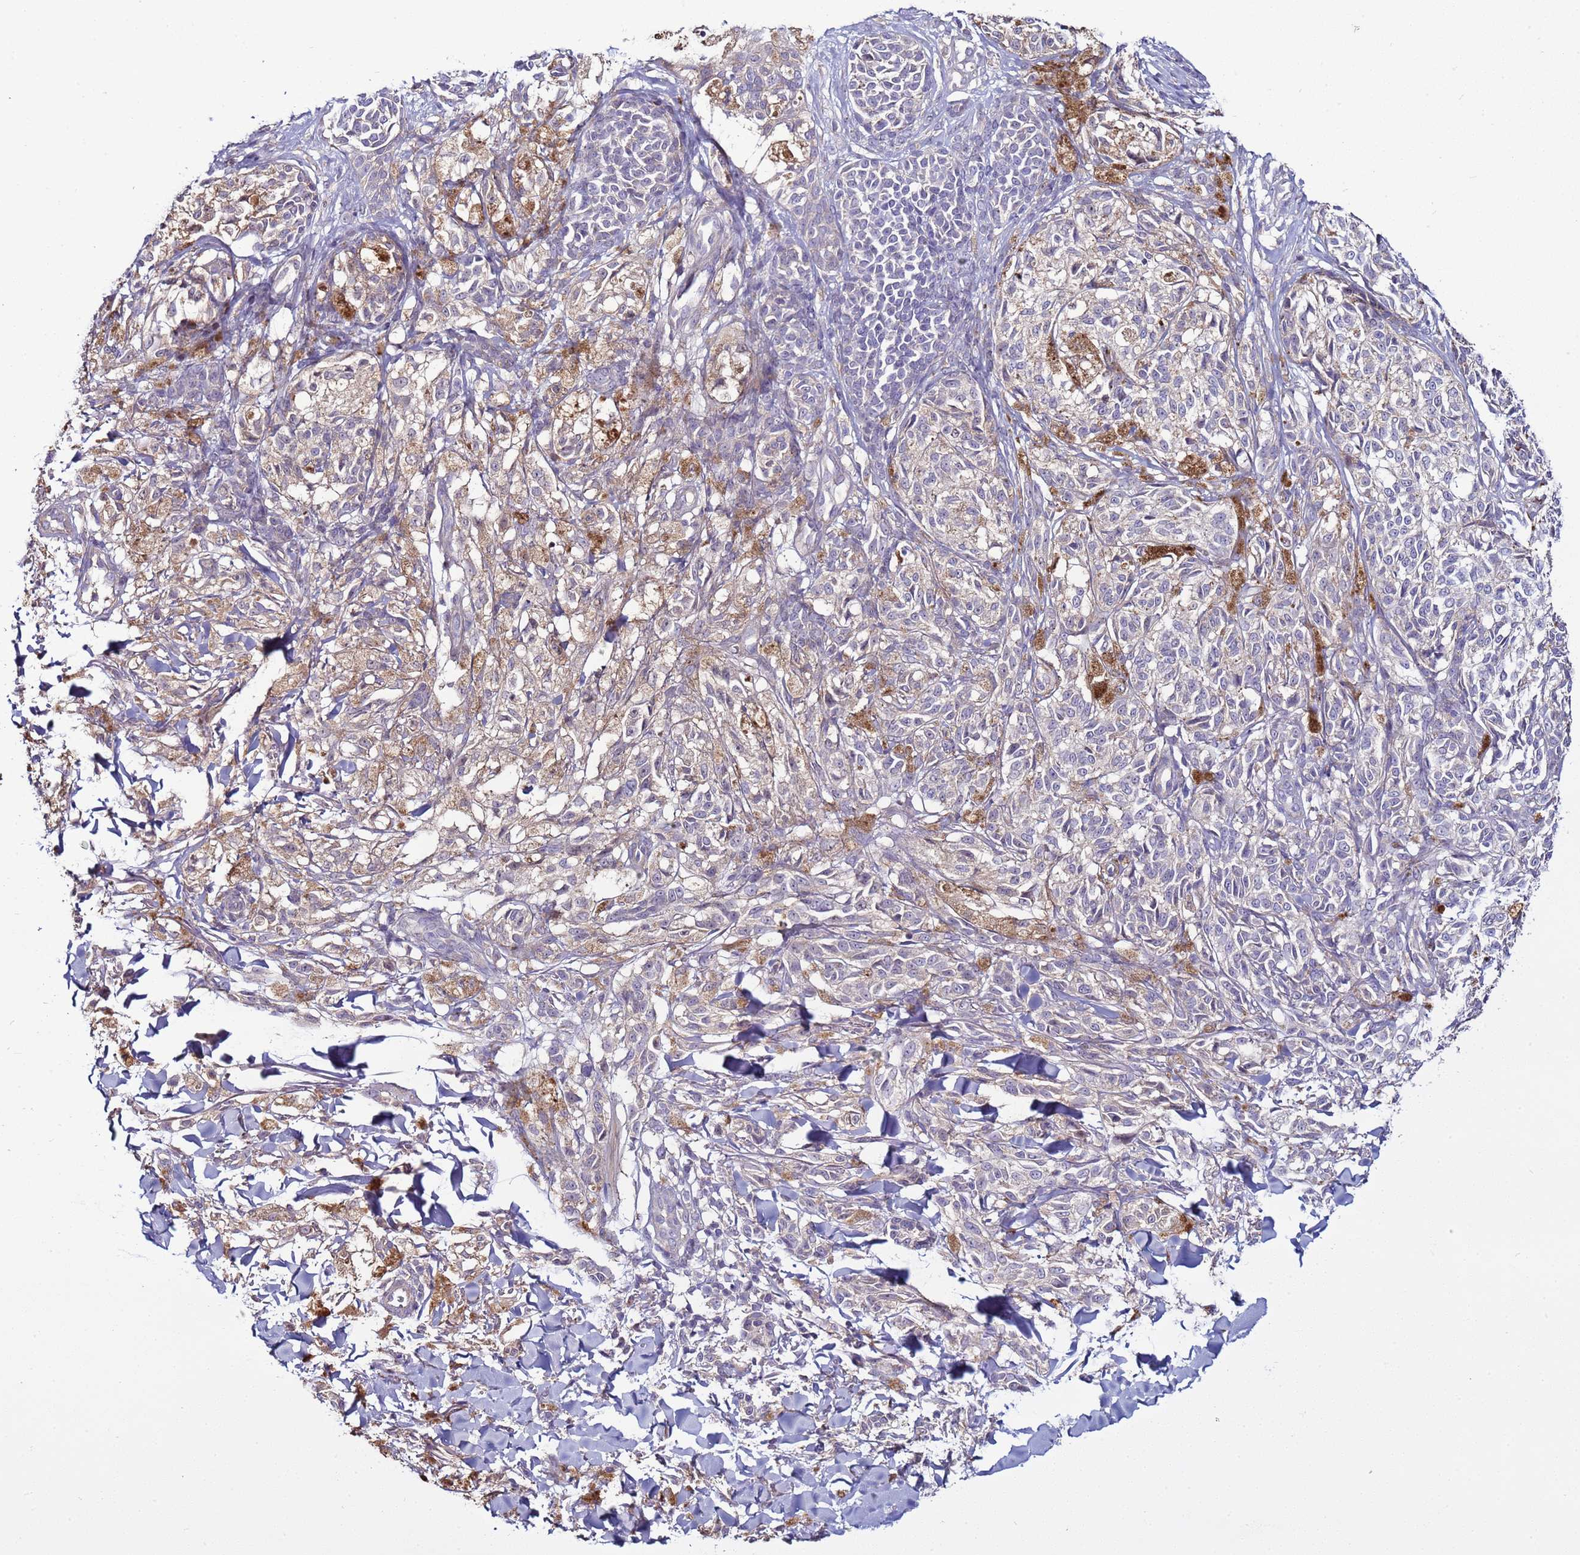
{"staining": {"intensity": "negative", "quantity": "none", "location": "none"}, "tissue": "melanoma", "cell_type": "Tumor cells", "image_type": "cancer", "snomed": [{"axis": "morphology", "description": "Malignant melanoma, NOS"}, {"axis": "topography", "description": "Skin of upper extremity"}], "caption": "This is a micrograph of immunohistochemistry (IHC) staining of melanoma, which shows no positivity in tumor cells. Brightfield microscopy of immunohistochemistry stained with DAB (brown) and hematoxylin (blue), captured at high magnification.", "gene": "RABL2B", "patient": {"sex": "male", "age": 40}}